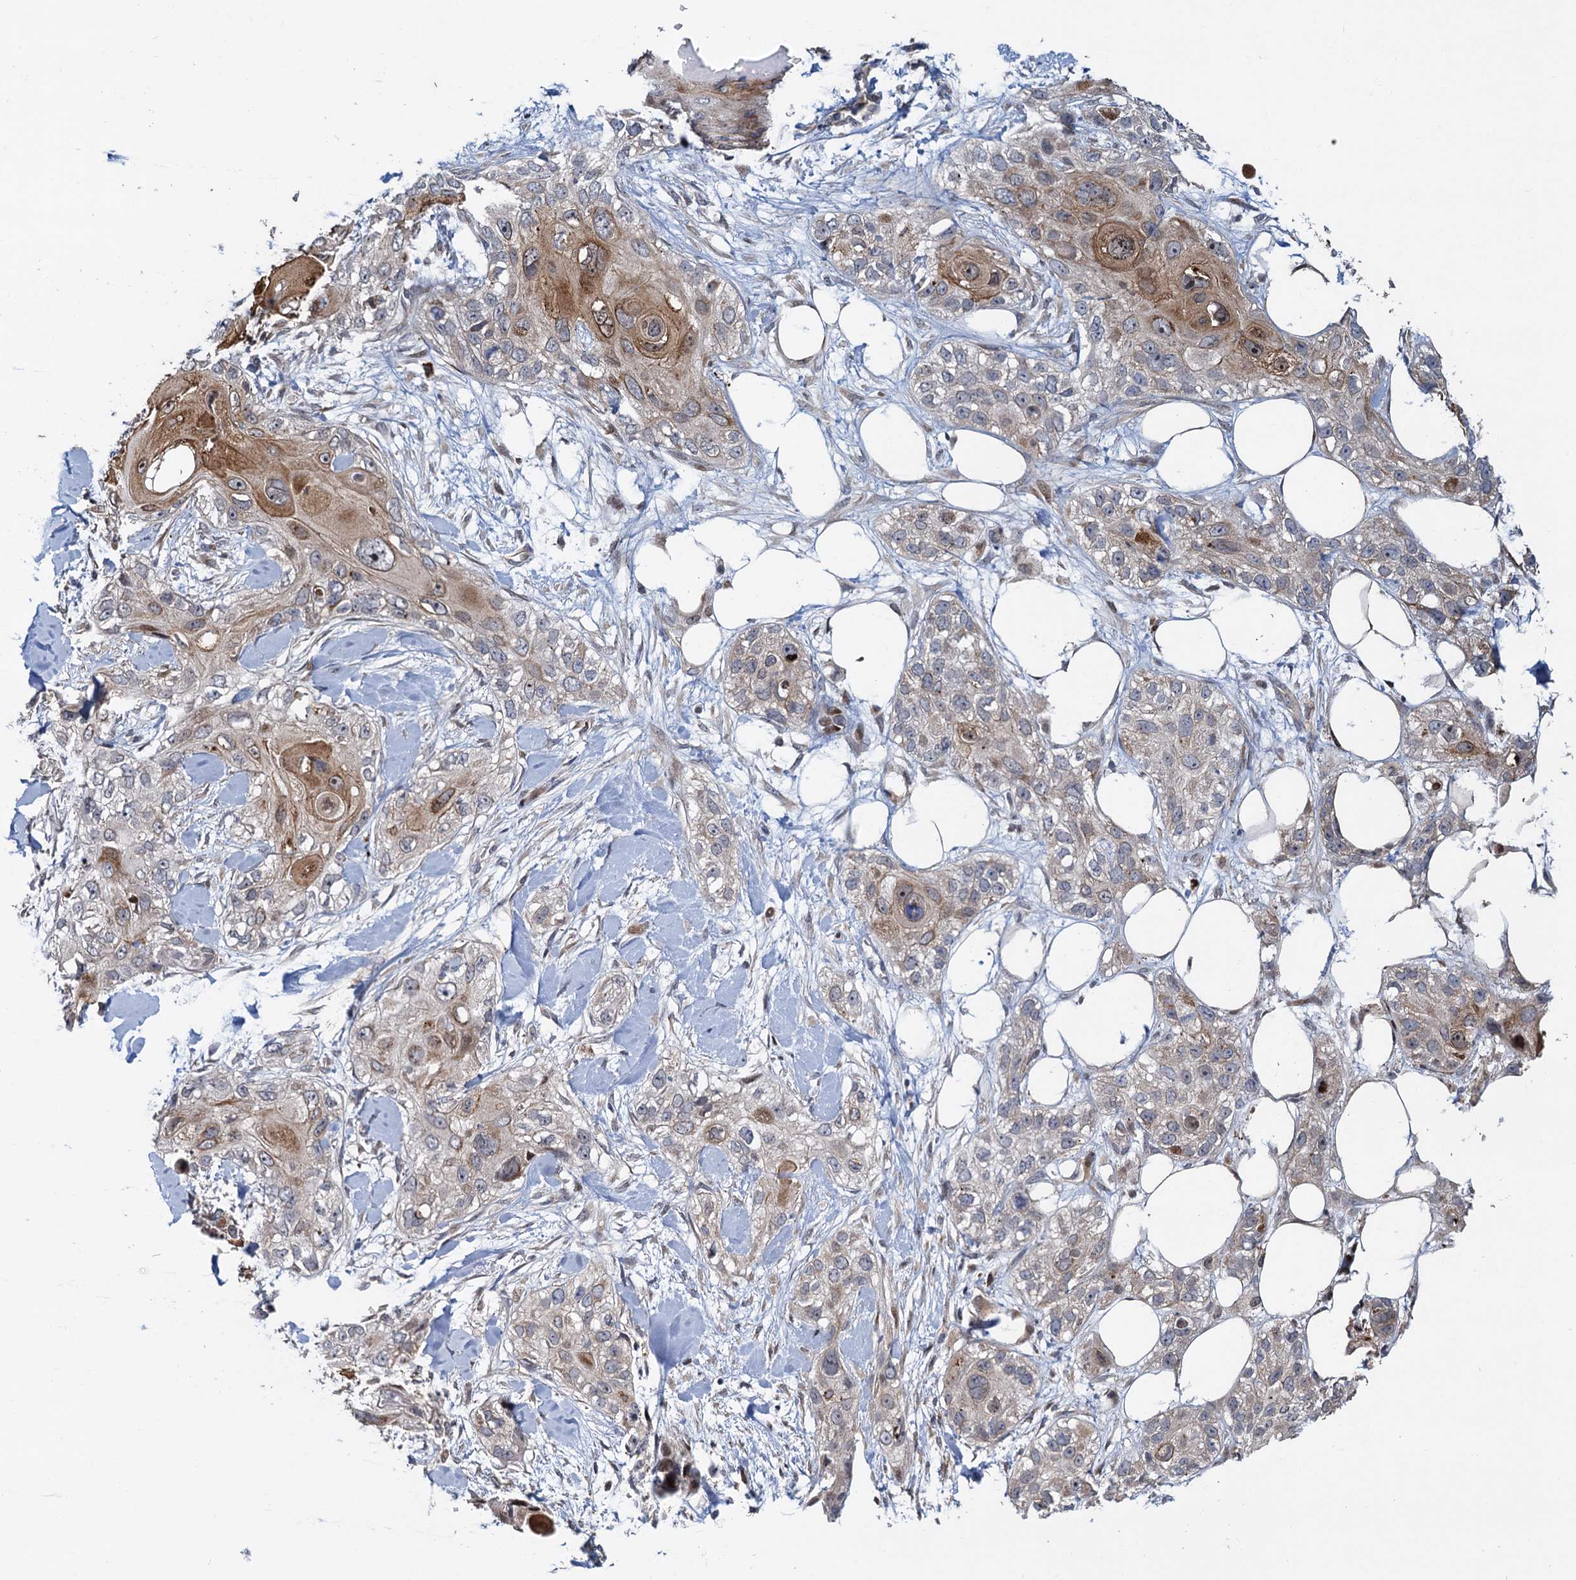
{"staining": {"intensity": "moderate", "quantity": "25%-75%", "location": "cytoplasmic/membranous"}, "tissue": "skin cancer", "cell_type": "Tumor cells", "image_type": "cancer", "snomed": [{"axis": "morphology", "description": "Normal tissue, NOS"}, {"axis": "morphology", "description": "Squamous cell carcinoma, NOS"}, {"axis": "topography", "description": "Skin"}], "caption": "IHC (DAB (3,3'-diaminobenzidine)) staining of human skin cancer reveals moderate cytoplasmic/membranous protein expression in about 25%-75% of tumor cells.", "gene": "ATOSA", "patient": {"sex": "male", "age": 72}}